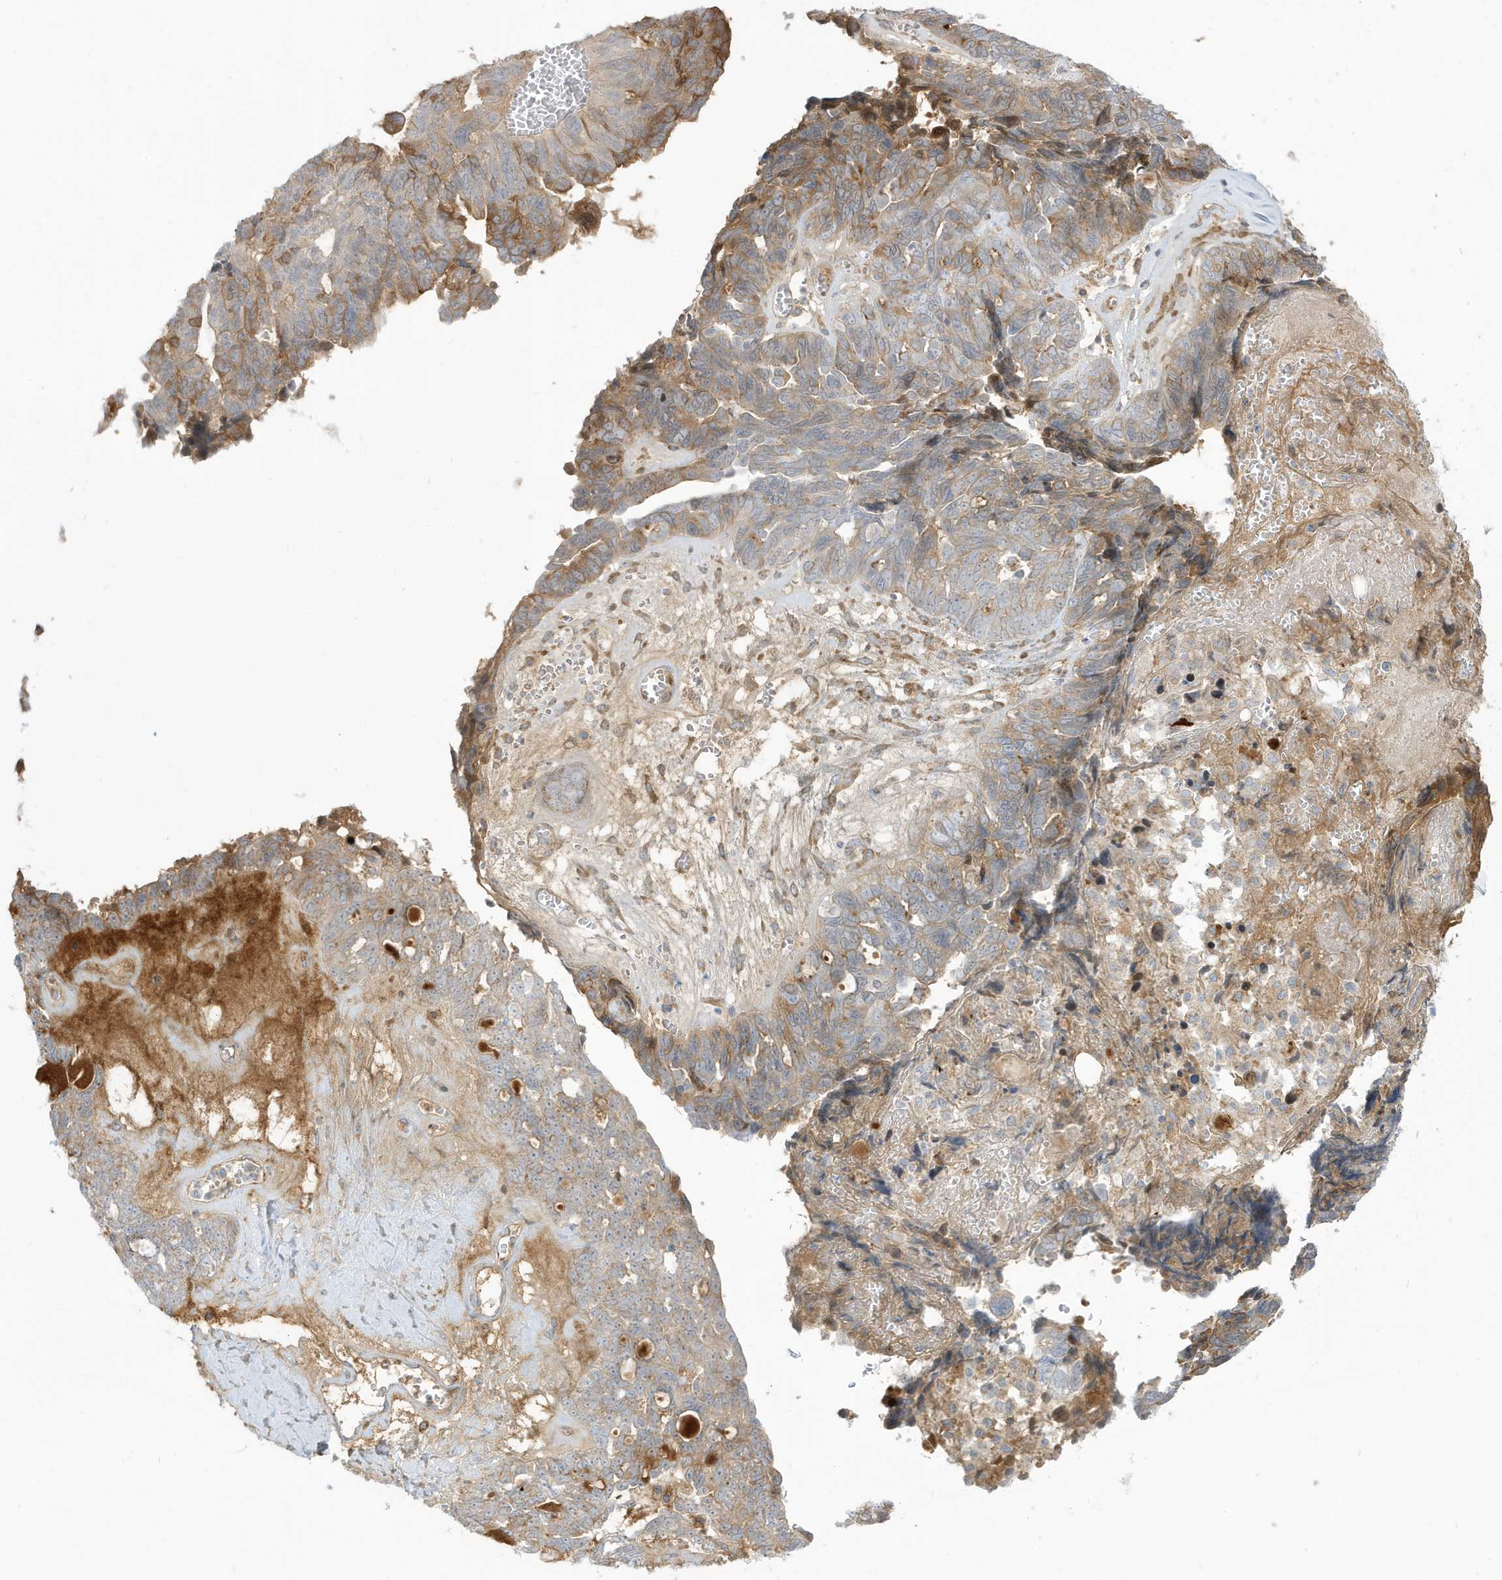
{"staining": {"intensity": "moderate", "quantity": "<25%", "location": "cytoplasmic/membranous"}, "tissue": "ovarian cancer", "cell_type": "Tumor cells", "image_type": "cancer", "snomed": [{"axis": "morphology", "description": "Cystadenocarcinoma, serous, NOS"}, {"axis": "topography", "description": "Ovary"}], "caption": "This is a histology image of IHC staining of ovarian cancer (serous cystadenocarcinoma), which shows moderate expression in the cytoplasmic/membranous of tumor cells.", "gene": "IFT57", "patient": {"sex": "female", "age": 79}}